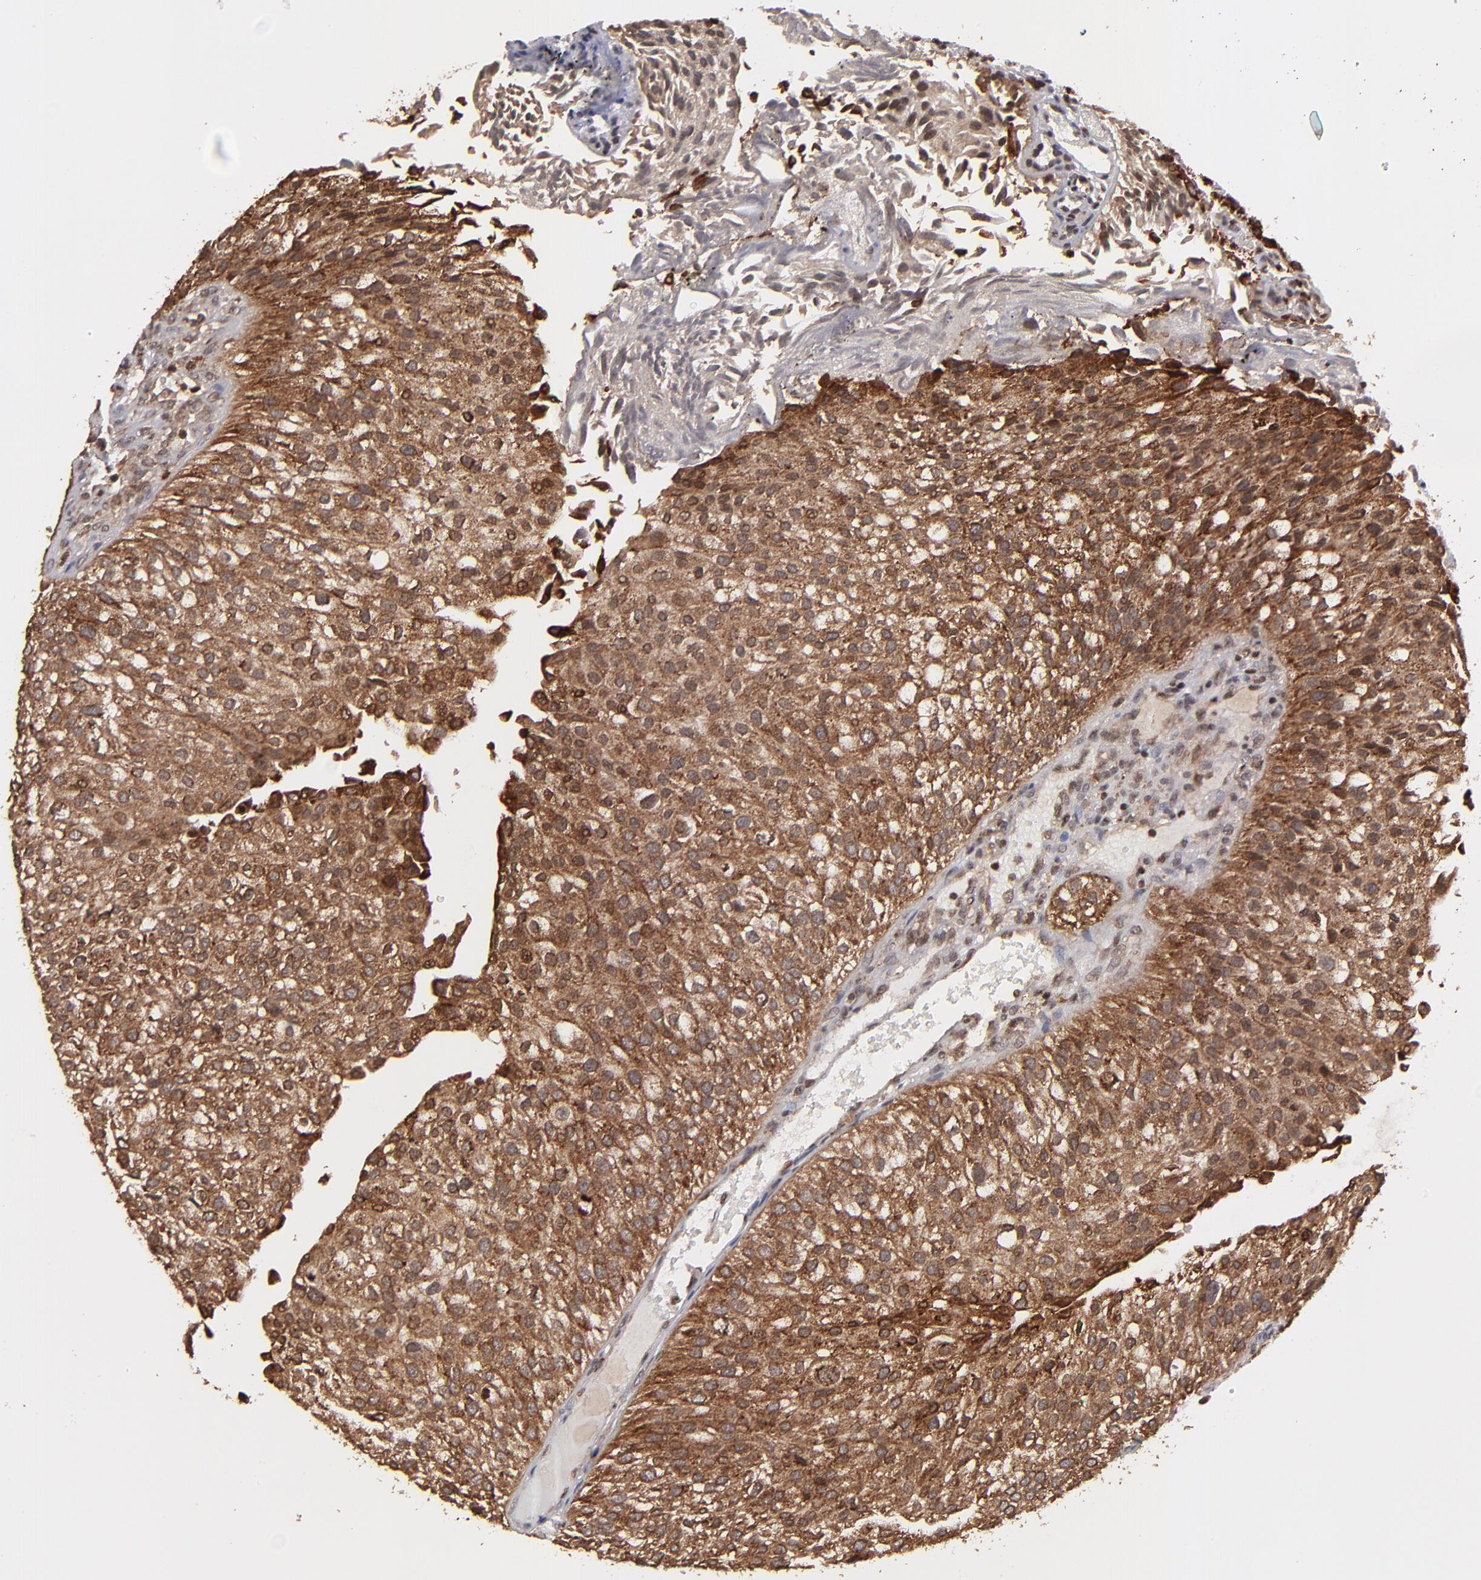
{"staining": {"intensity": "strong", "quantity": ">75%", "location": "cytoplasmic/membranous,nuclear"}, "tissue": "urothelial cancer", "cell_type": "Tumor cells", "image_type": "cancer", "snomed": [{"axis": "morphology", "description": "Urothelial carcinoma, Low grade"}, {"axis": "topography", "description": "Urinary bladder"}], "caption": "An immunohistochemistry image of neoplastic tissue is shown. Protein staining in brown highlights strong cytoplasmic/membranous and nuclear positivity in urothelial cancer within tumor cells.", "gene": "RGS6", "patient": {"sex": "female", "age": 89}}